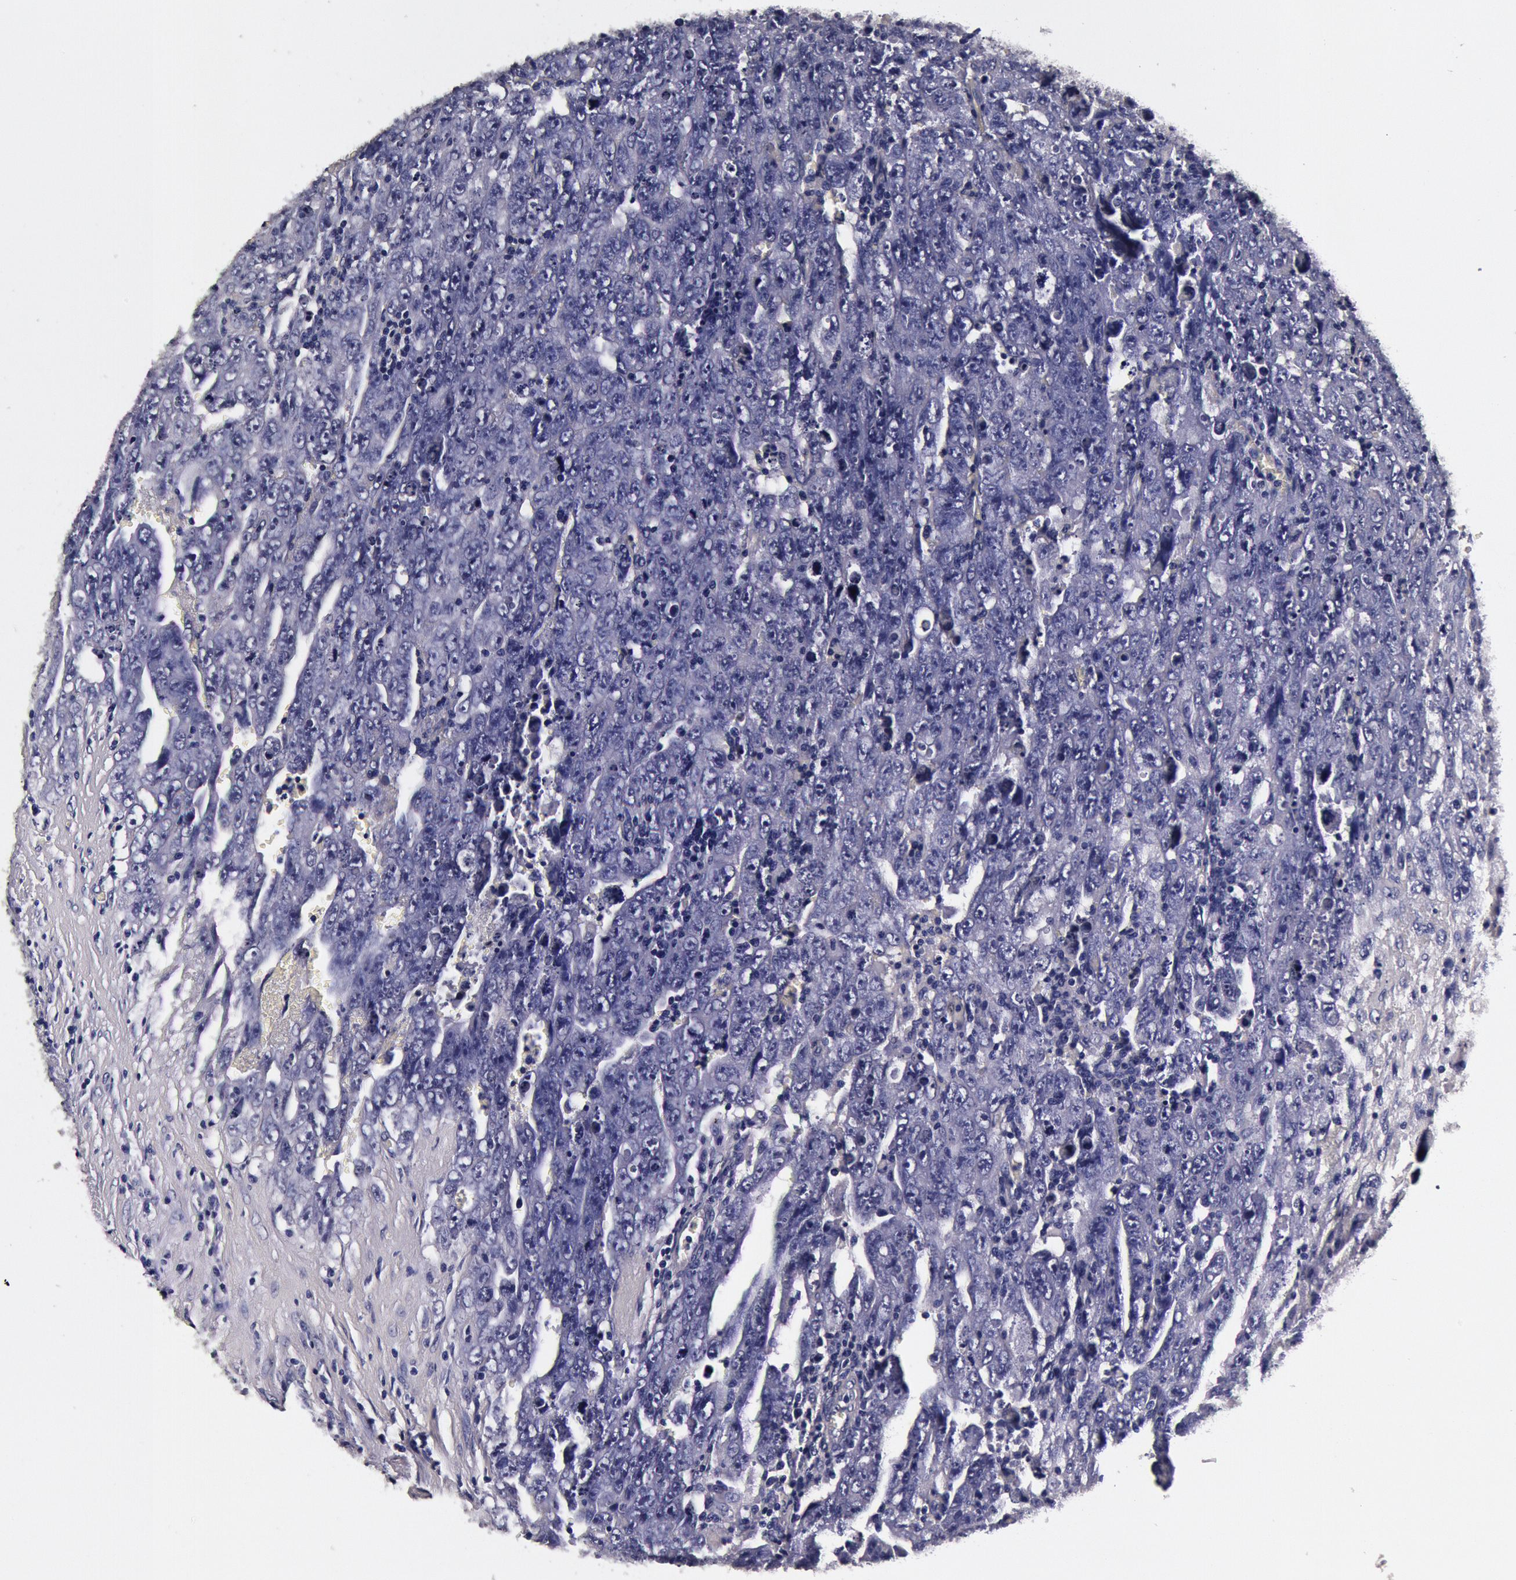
{"staining": {"intensity": "negative", "quantity": "none", "location": "none"}, "tissue": "testis cancer", "cell_type": "Tumor cells", "image_type": "cancer", "snomed": [{"axis": "morphology", "description": "Carcinoma, Embryonal, NOS"}, {"axis": "topography", "description": "Testis"}], "caption": "IHC micrograph of testis cancer (embryonal carcinoma) stained for a protein (brown), which displays no staining in tumor cells.", "gene": "CCDC22", "patient": {"sex": "male", "age": 28}}